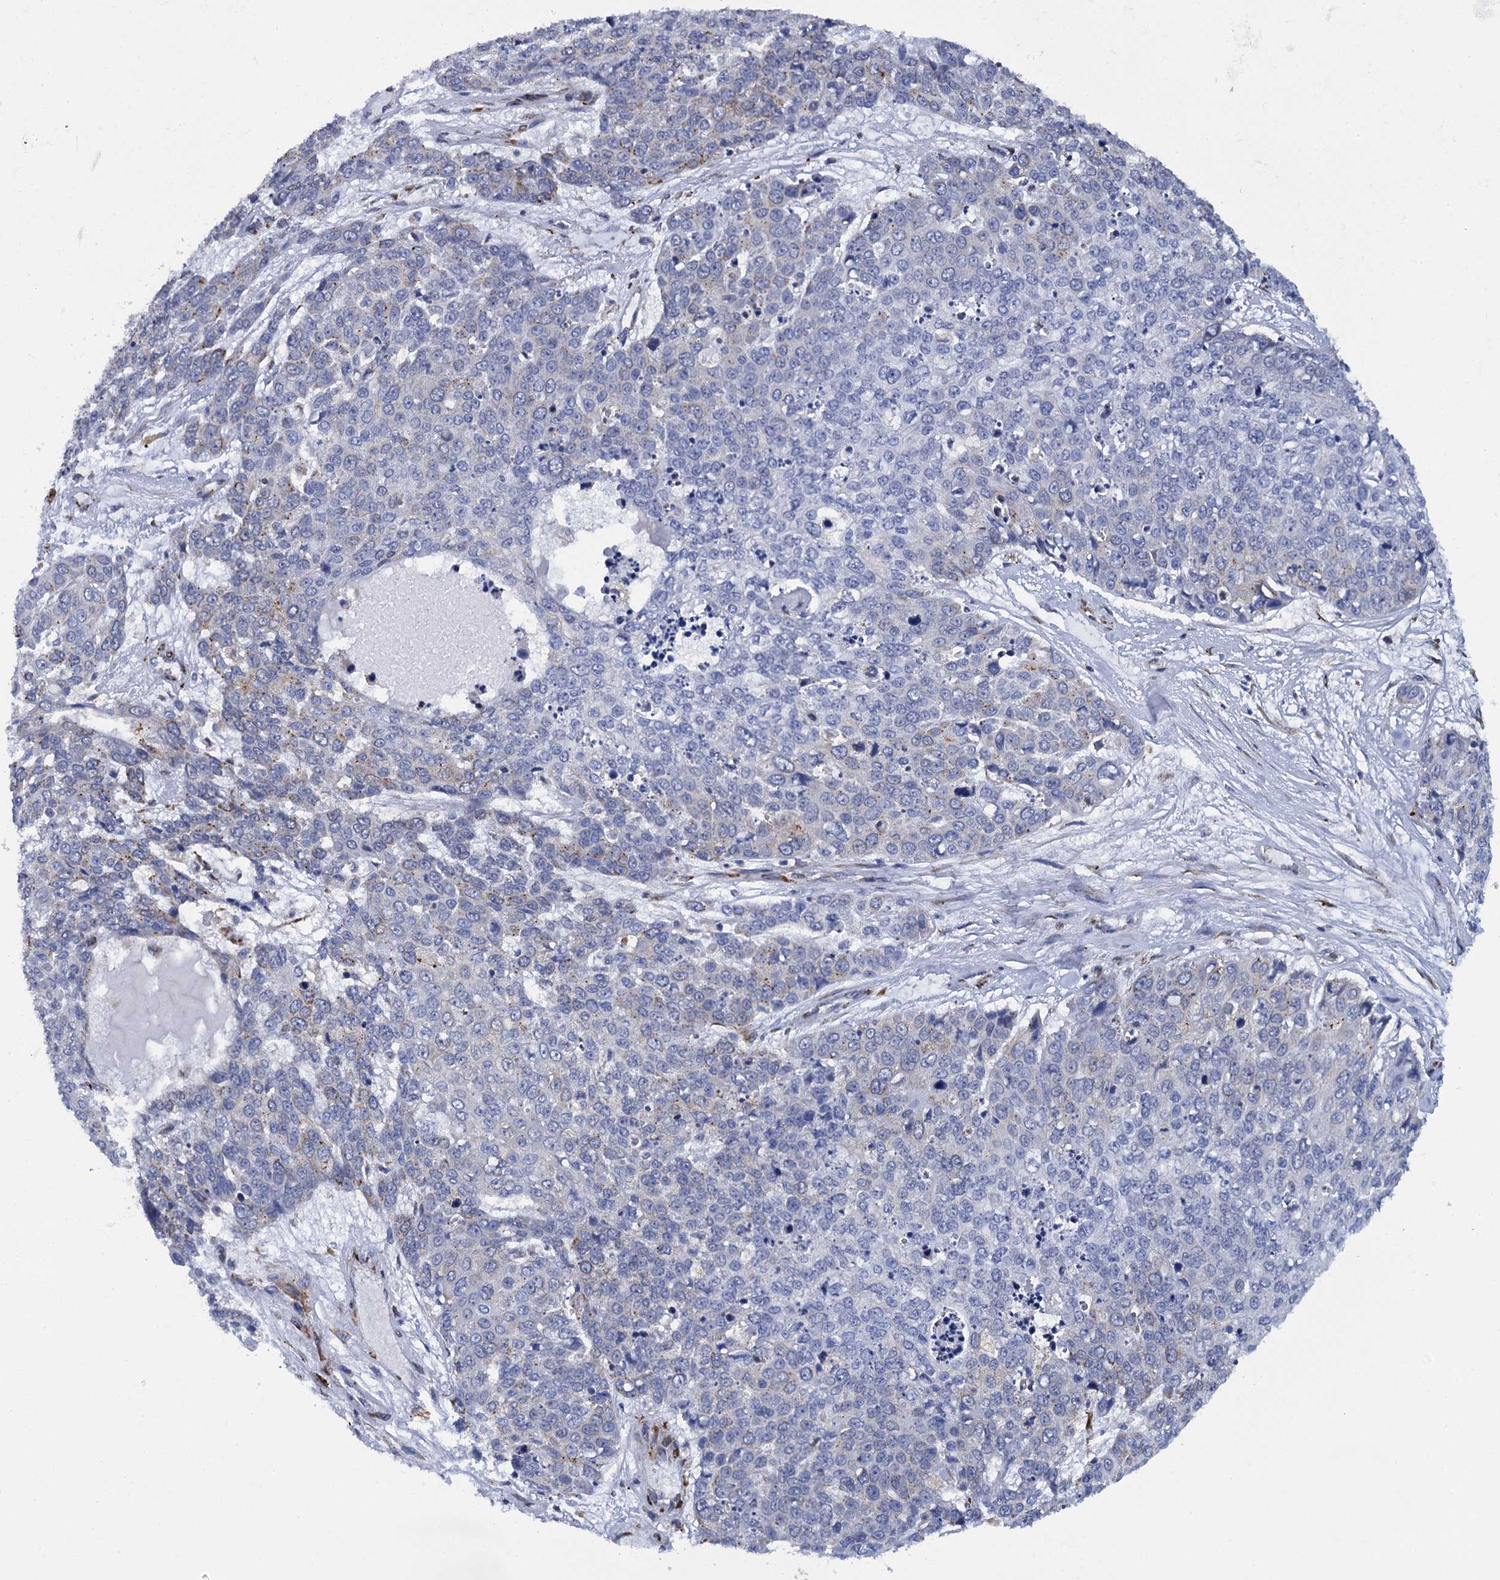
{"staining": {"intensity": "negative", "quantity": "none", "location": "none"}, "tissue": "skin cancer", "cell_type": "Tumor cells", "image_type": "cancer", "snomed": [{"axis": "morphology", "description": "Squamous cell carcinoma, NOS"}, {"axis": "topography", "description": "Skin"}], "caption": "Tumor cells show no significant staining in squamous cell carcinoma (skin). (Brightfield microscopy of DAB immunohistochemistry (IHC) at high magnification).", "gene": "POGLUT3", "patient": {"sex": "male", "age": 71}}